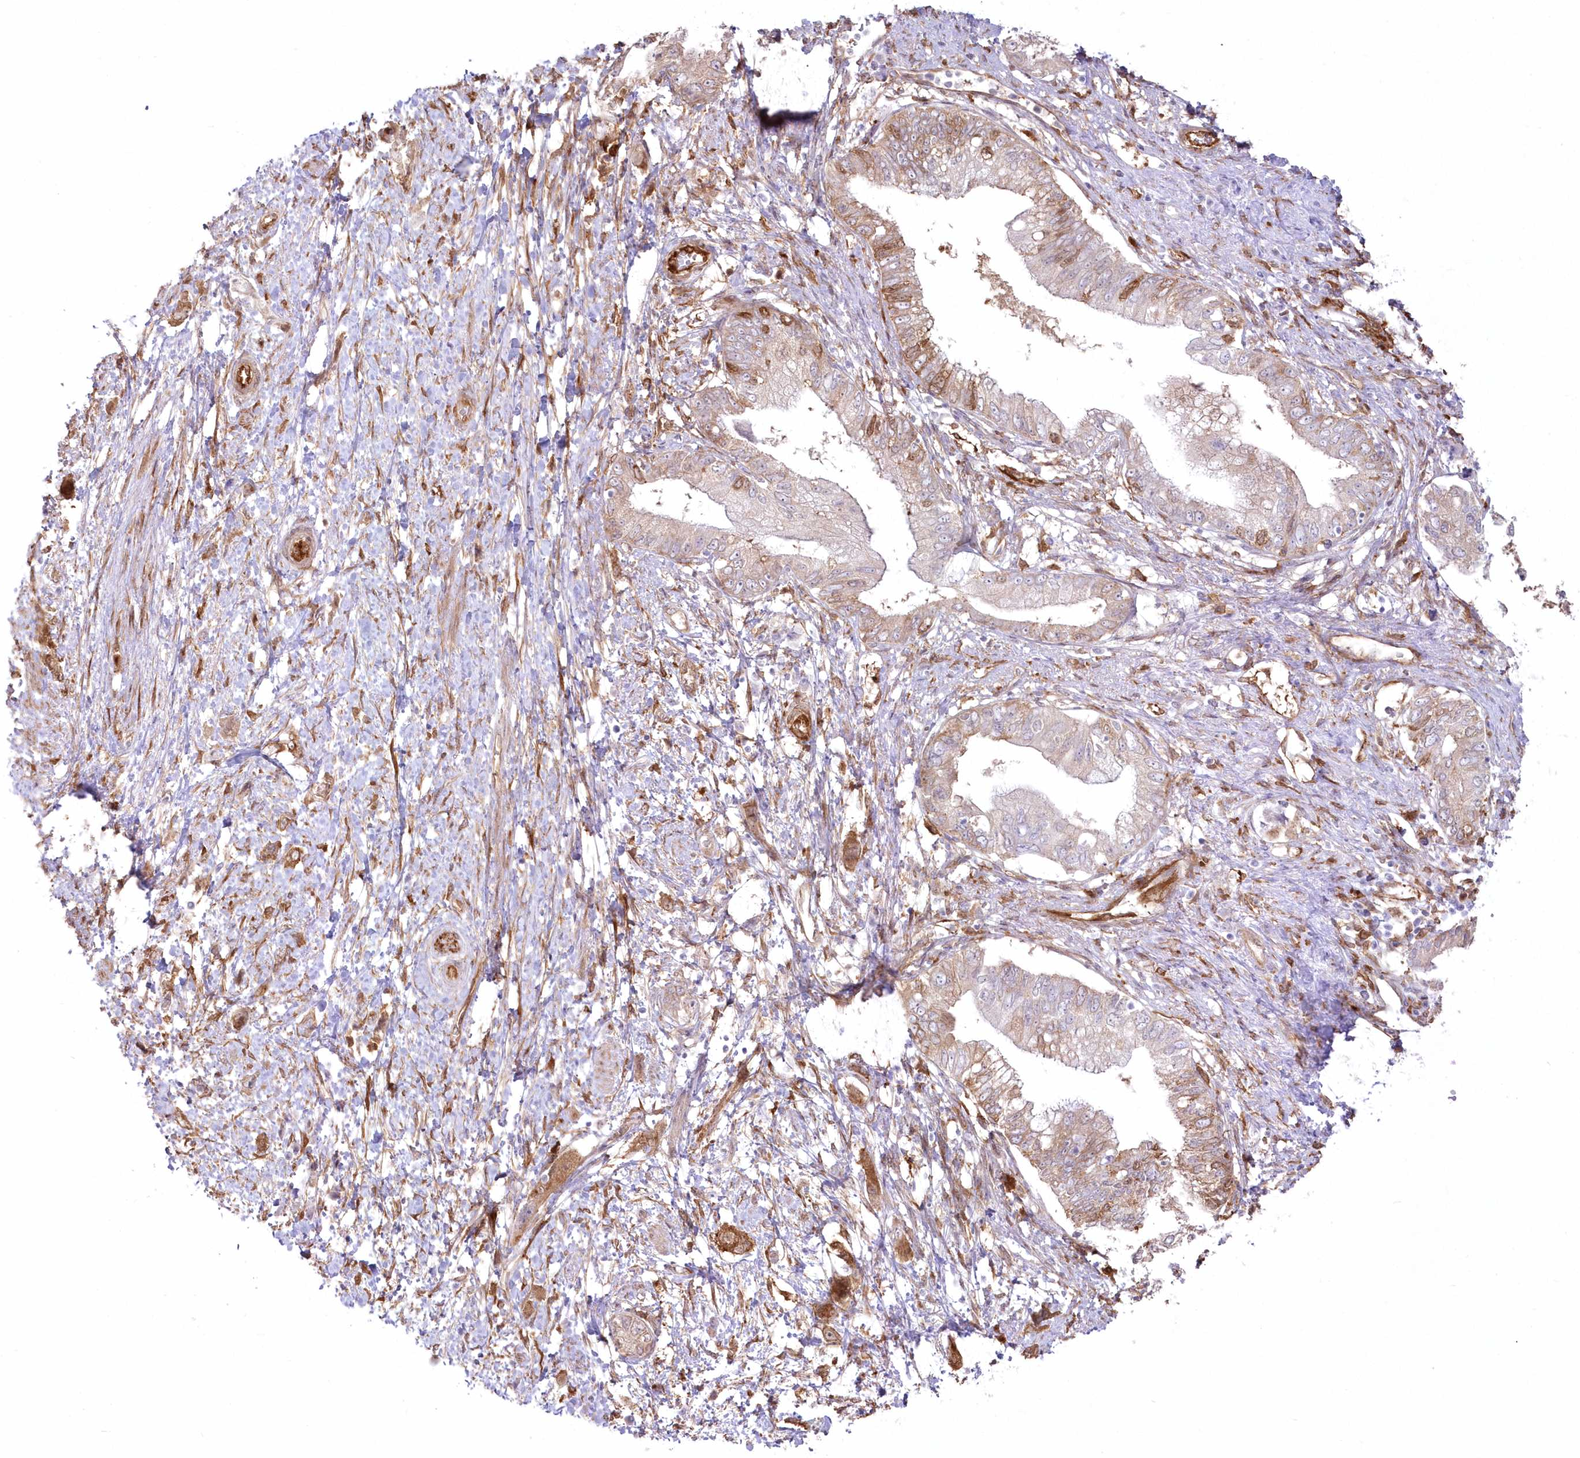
{"staining": {"intensity": "moderate", "quantity": "25%-75%", "location": "cytoplasmic/membranous"}, "tissue": "pancreatic cancer", "cell_type": "Tumor cells", "image_type": "cancer", "snomed": [{"axis": "morphology", "description": "Adenocarcinoma, NOS"}, {"axis": "topography", "description": "Pancreas"}], "caption": "Human pancreatic adenocarcinoma stained with a brown dye demonstrates moderate cytoplasmic/membranous positive staining in about 25%-75% of tumor cells.", "gene": "SH3PXD2B", "patient": {"sex": "female", "age": 73}}